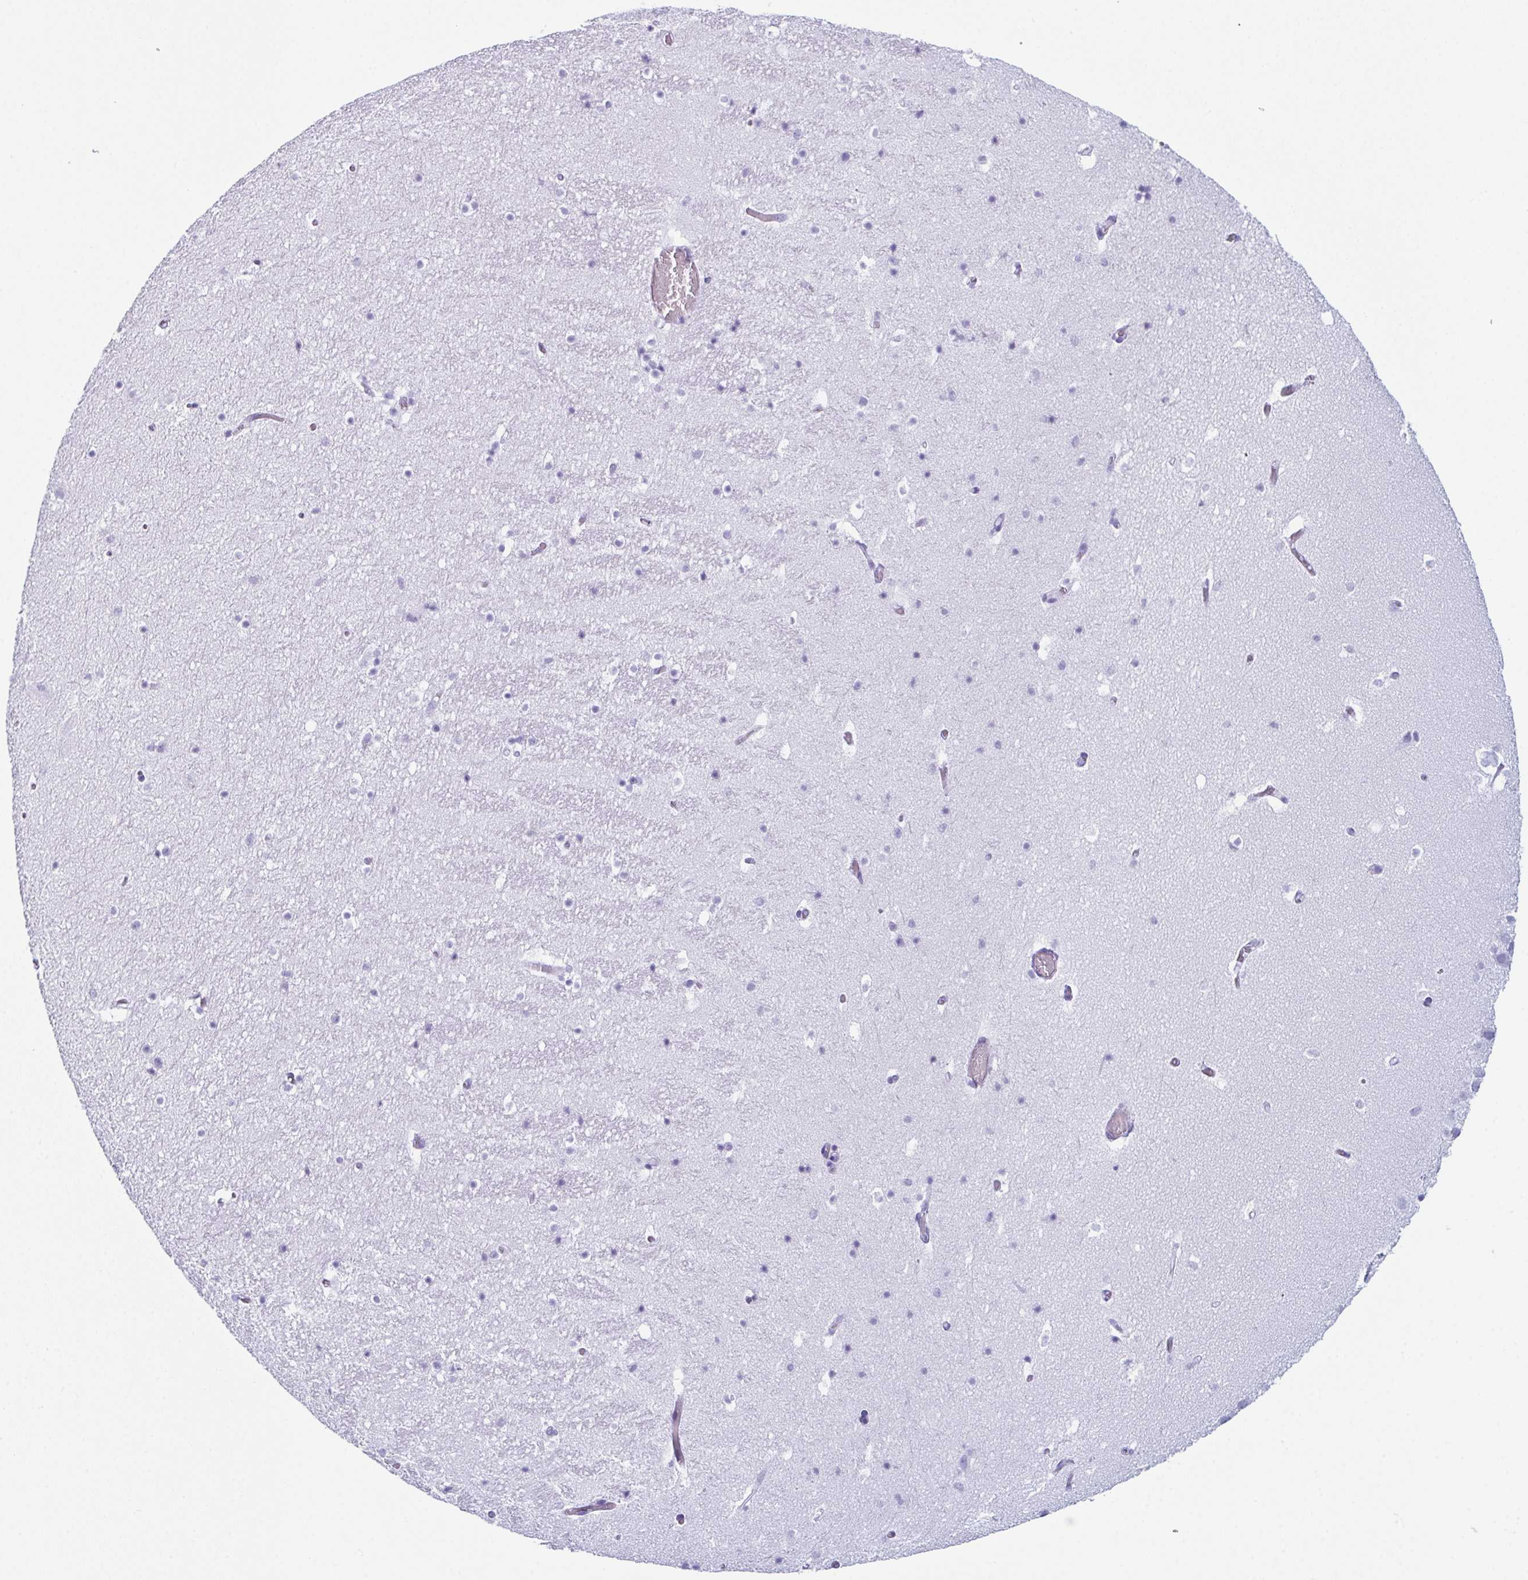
{"staining": {"intensity": "negative", "quantity": "none", "location": "none"}, "tissue": "hippocampus", "cell_type": "Glial cells", "image_type": "normal", "snomed": [{"axis": "morphology", "description": "Normal tissue, NOS"}, {"axis": "topography", "description": "Hippocampus"}], "caption": "IHC photomicrograph of normal hippocampus stained for a protein (brown), which exhibits no positivity in glial cells.", "gene": "ENKUR", "patient": {"sex": "male", "age": 26}}